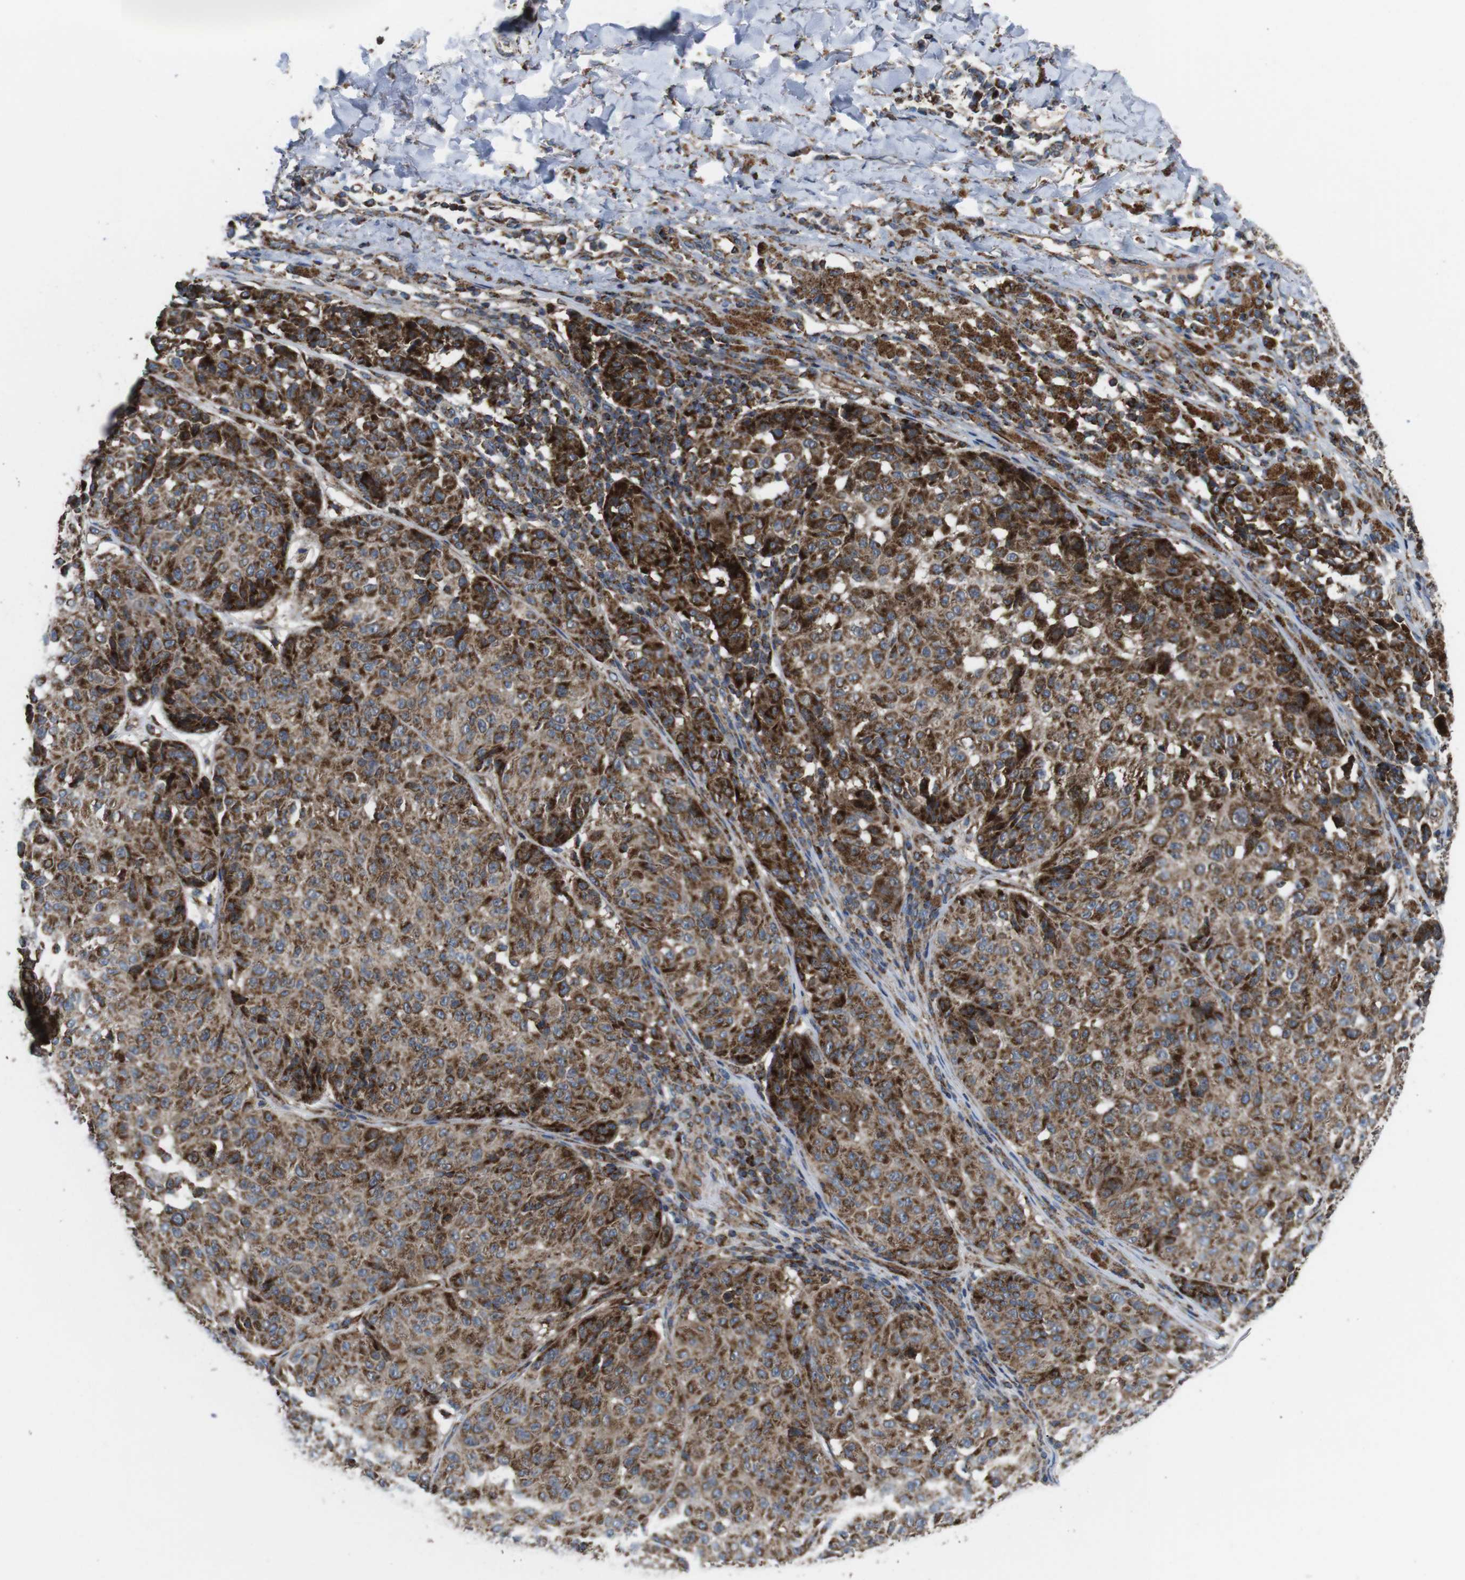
{"staining": {"intensity": "strong", "quantity": "25%-75%", "location": "cytoplasmic/membranous"}, "tissue": "melanoma", "cell_type": "Tumor cells", "image_type": "cancer", "snomed": [{"axis": "morphology", "description": "Malignant melanoma, NOS"}, {"axis": "topography", "description": "Skin"}], "caption": "Human melanoma stained with a brown dye exhibits strong cytoplasmic/membranous positive staining in approximately 25%-75% of tumor cells.", "gene": "HK1", "patient": {"sex": "female", "age": 46}}